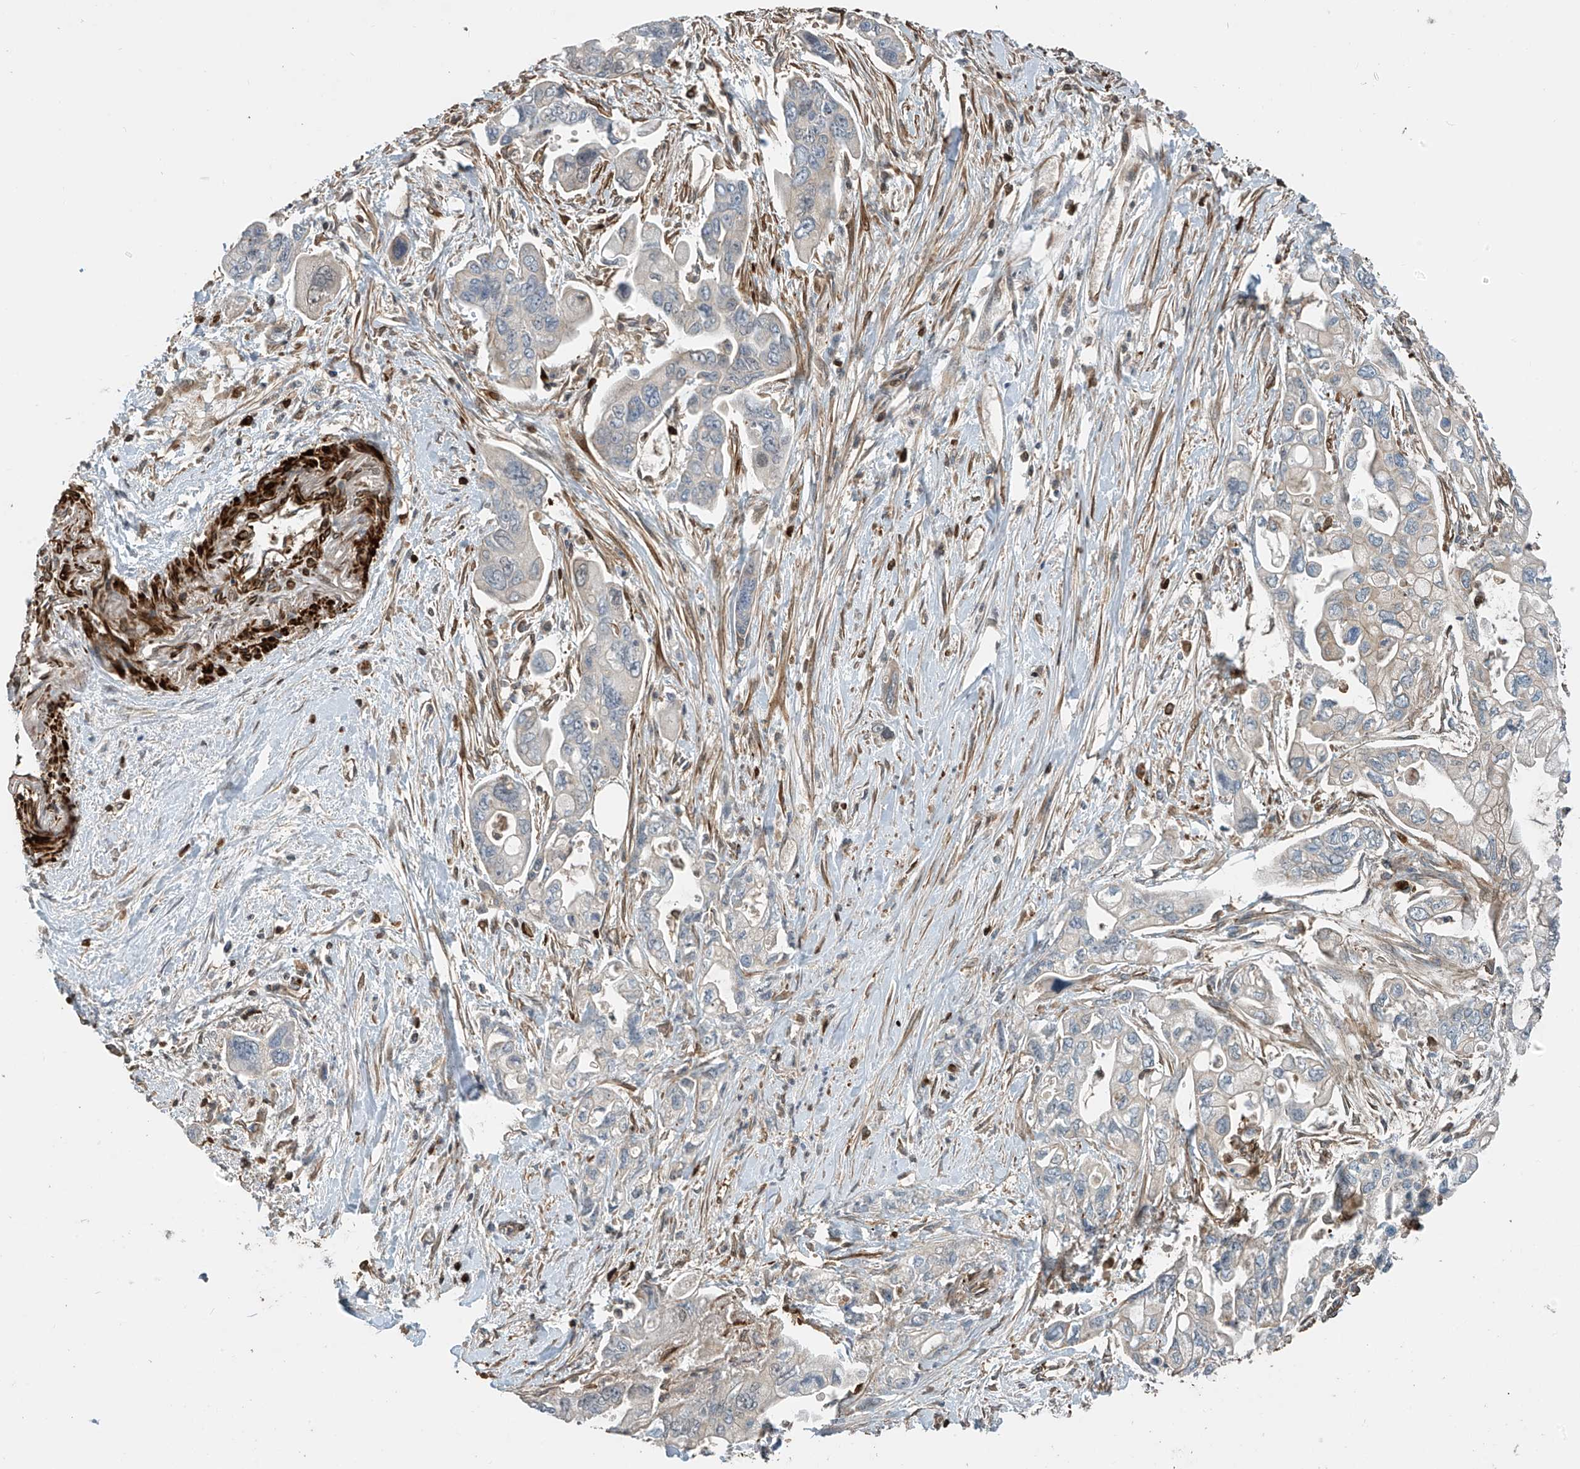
{"staining": {"intensity": "weak", "quantity": "<25%", "location": "cytoplasmic/membranous"}, "tissue": "pancreatic cancer", "cell_type": "Tumor cells", "image_type": "cancer", "snomed": [{"axis": "morphology", "description": "Adenocarcinoma, NOS"}, {"axis": "topography", "description": "Pancreas"}], "caption": "Pancreatic adenocarcinoma was stained to show a protein in brown. There is no significant positivity in tumor cells.", "gene": "SH3BGRL3", "patient": {"sex": "male", "age": 70}}